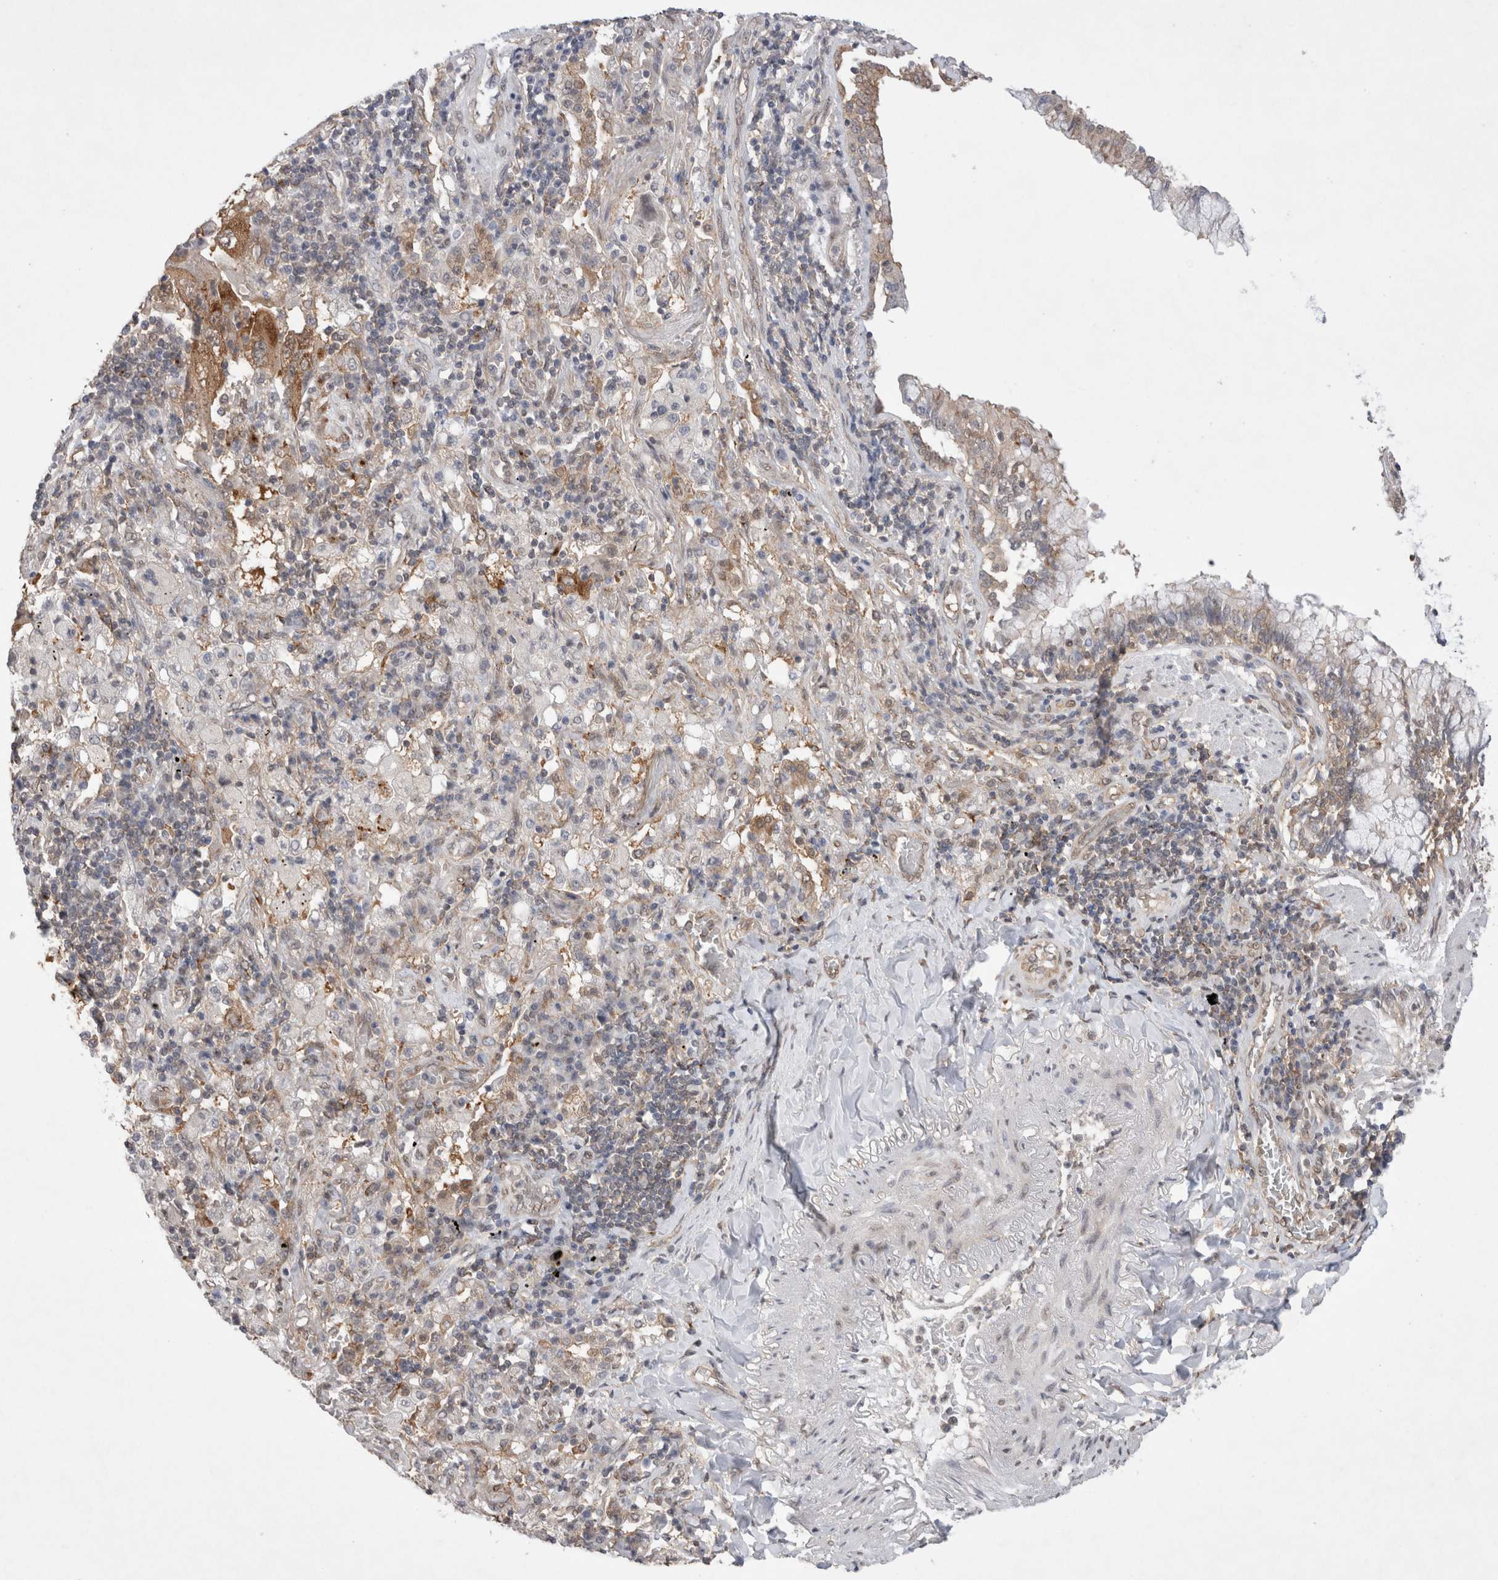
{"staining": {"intensity": "moderate", "quantity": ">75%", "location": "cytoplasmic/membranous"}, "tissue": "lung cancer", "cell_type": "Tumor cells", "image_type": "cancer", "snomed": [{"axis": "morphology", "description": "Adenocarcinoma, NOS"}, {"axis": "topography", "description": "Lung"}], "caption": "Adenocarcinoma (lung) stained for a protein shows moderate cytoplasmic/membranous positivity in tumor cells.", "gene": "WIPF2", "patient": {"sex": "female", "age": 65}}